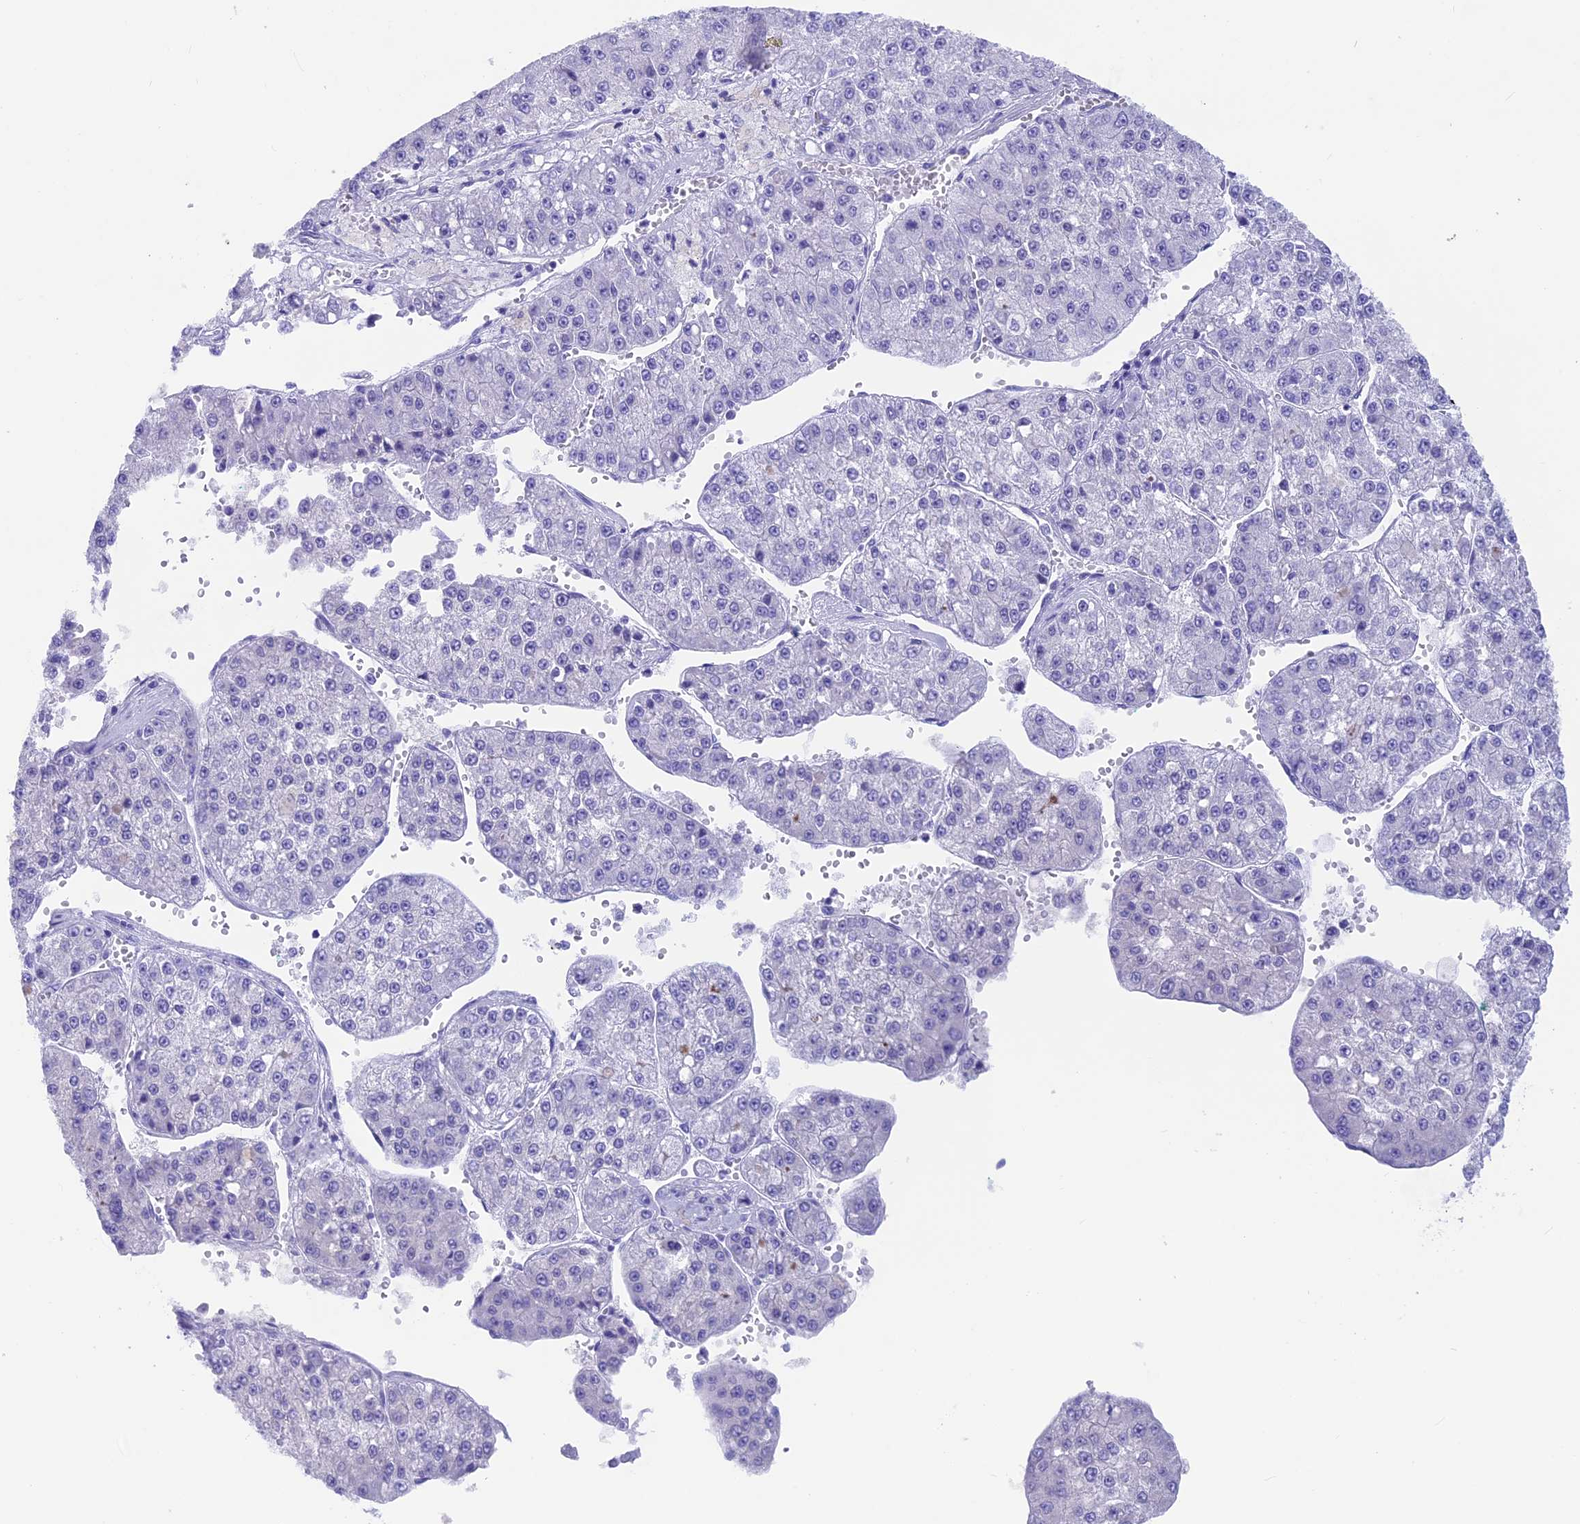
{"staining": {"intensity": "negative", "quantity": "none", "location": "none"}, "tissue": "liver cancer", "cell_type": "Tumor cells", "image_type": "cancer", "snomed": [{"axis": "morphology", "description": "Carcinoma, Hepatocellular, NOS"}, {"axis": "topography", "description": "Liver"}], "caption": "Immunohistochemistry of liver cancer reveals no positivity in tumor cells.", "gene": "SNTN", "patient": {"sex": "female", "age": 73}}